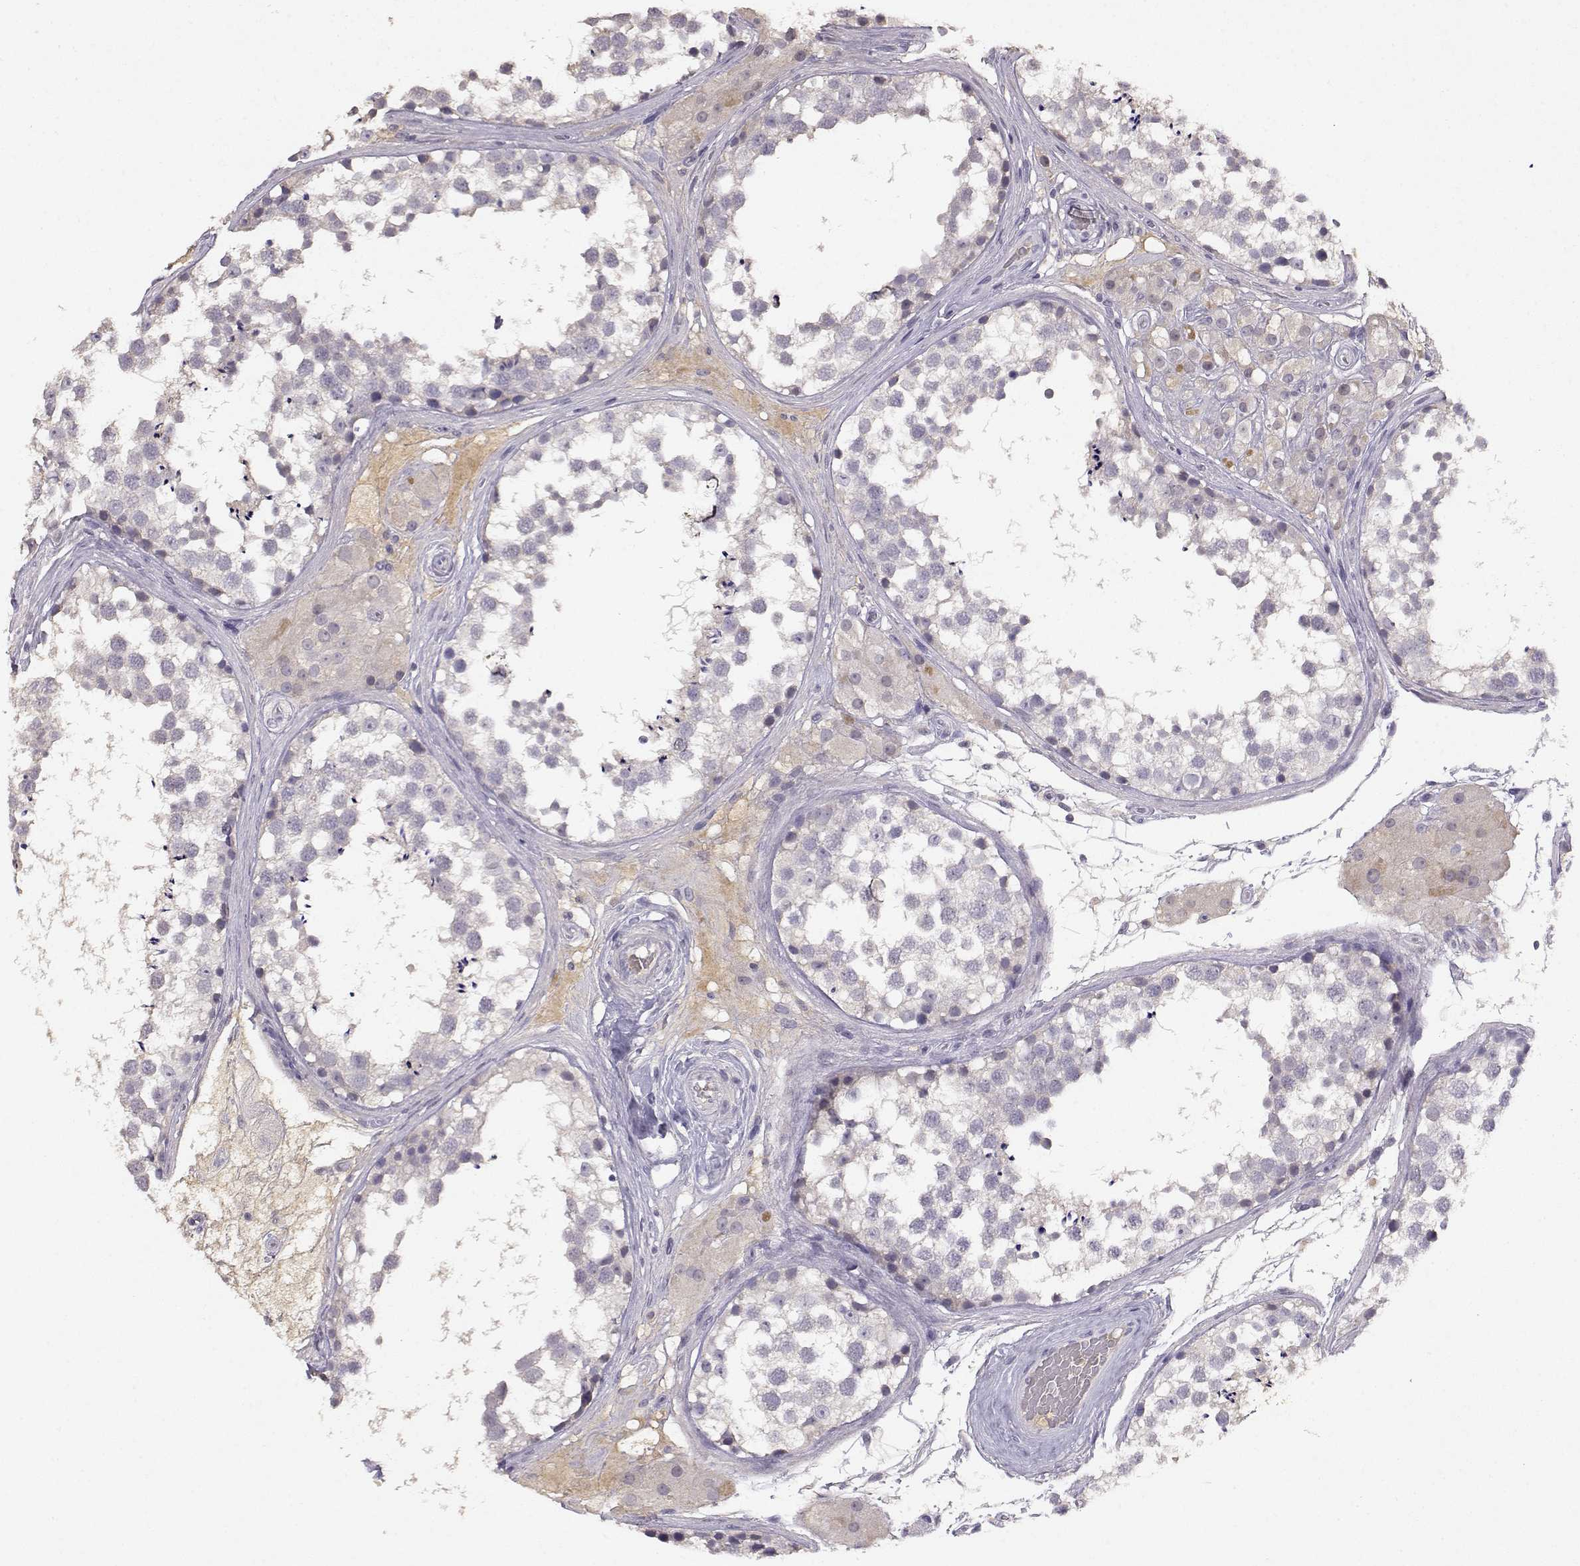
{"staining": {"intensity": "negative", "quantity": "none", "location": "none"}, "tissue": "testis", "cell_type": "Cells in seminiferous ducts", "image_type": "normal", "snomed": [{"axis": "morphology", "description": "Normal tissue, NOS"}, {"axis": "morphology", "description": "Seminoma, NOS"}, {"axis": "topography", "description": "Testis"}], "caption": "IHC photomicrograph of unremarkable human testis stained for a protein (brown), which shows no positivity in cells in seminiferous ducts.", "gene": "TACR1", "patient": {"sex": "male", "age": 65}}